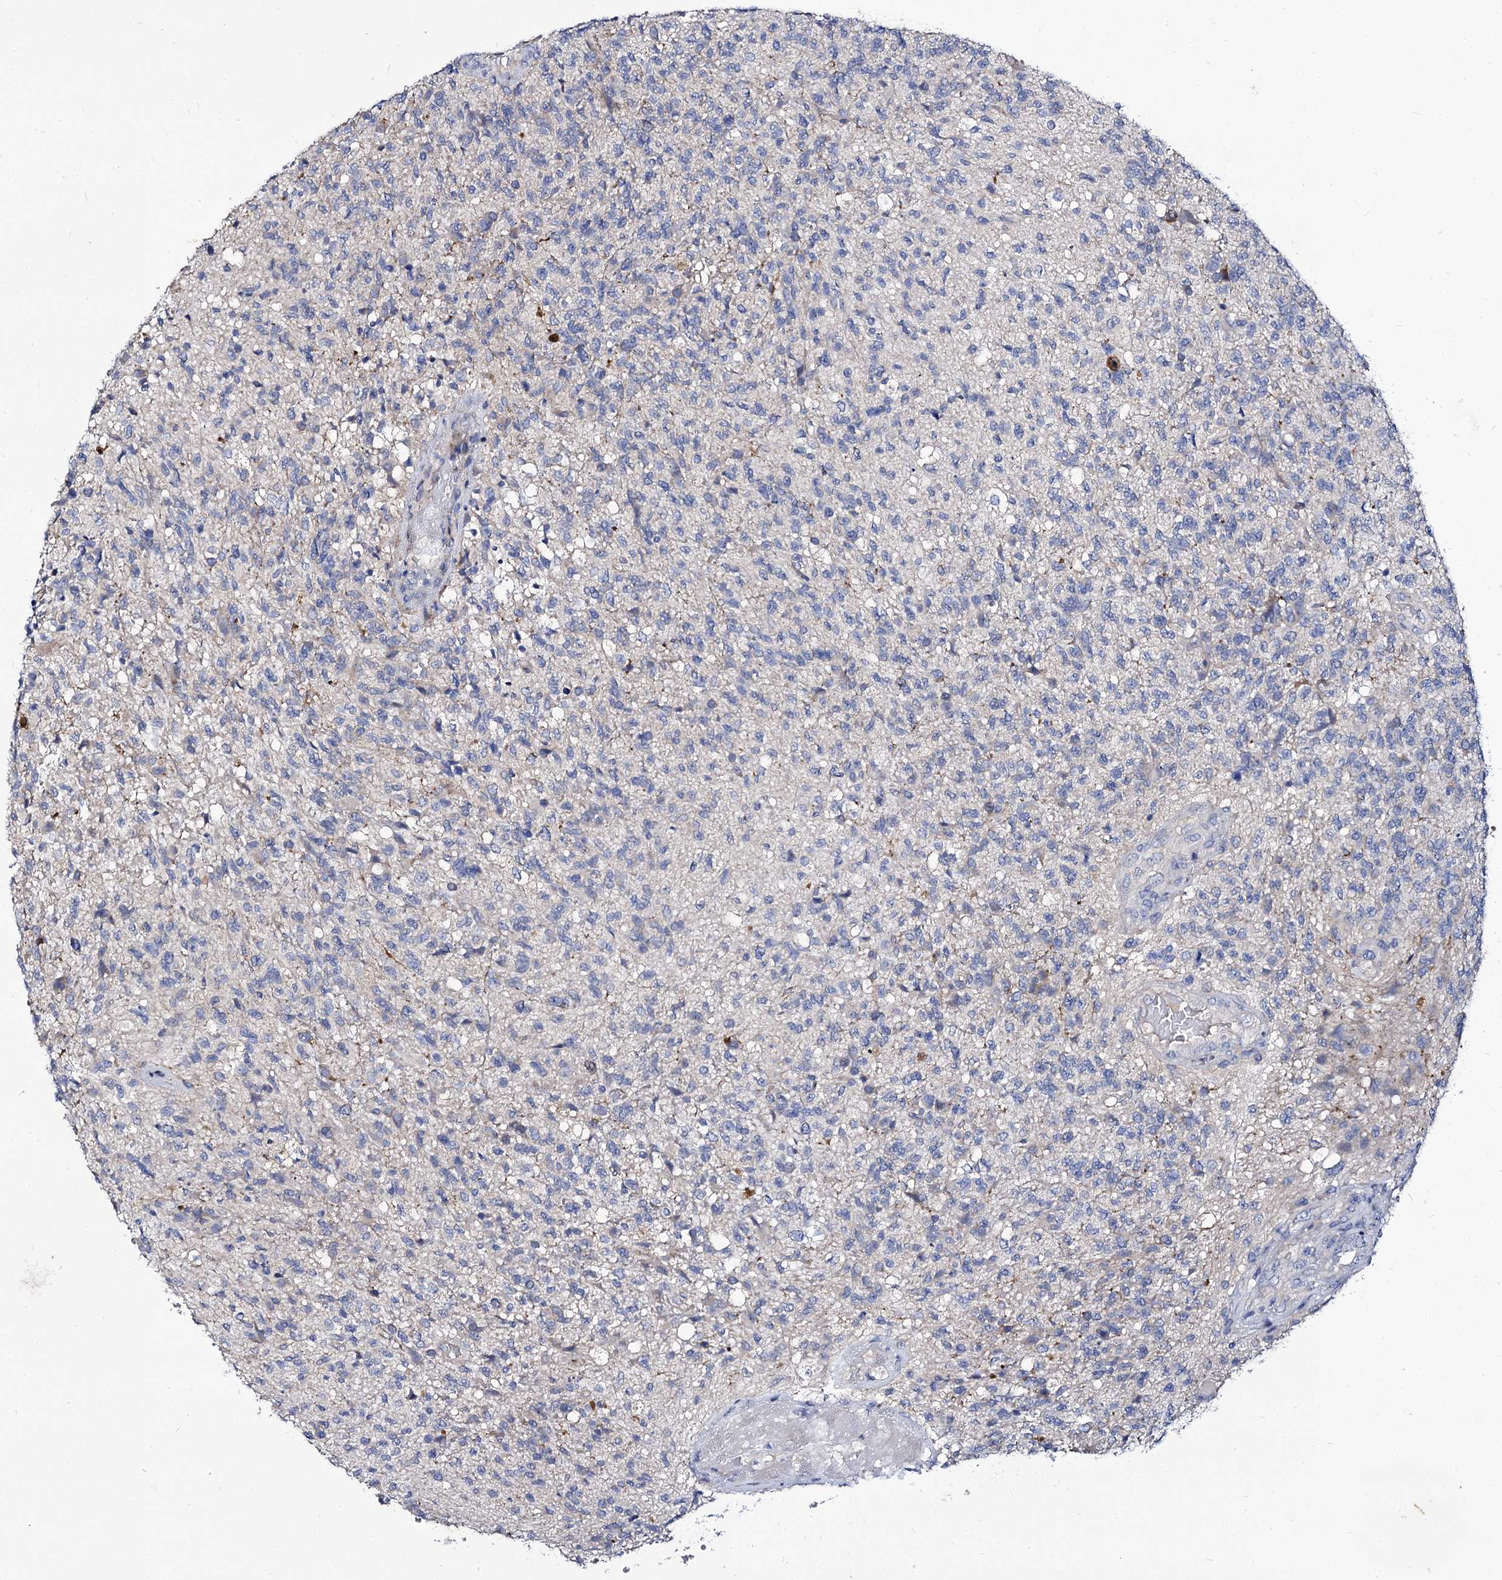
{"staining": {"intensity": "negative", "quantity": "none", "location": "none"}, "tissue": "glioma", "cell_type": "Tumor cells", "image_type": "cancer", "snomed": [{"axis": "morphology", "description": "Glioma, malignant, High grade"}, {"axis": "topography", "description": "Brain"}], "caption": "Glioma was stained to show a protein in brown. There is no significant expression in tumor cells.", "gene": "PANX2", "patient": {"sex": "male", "age": 56}}